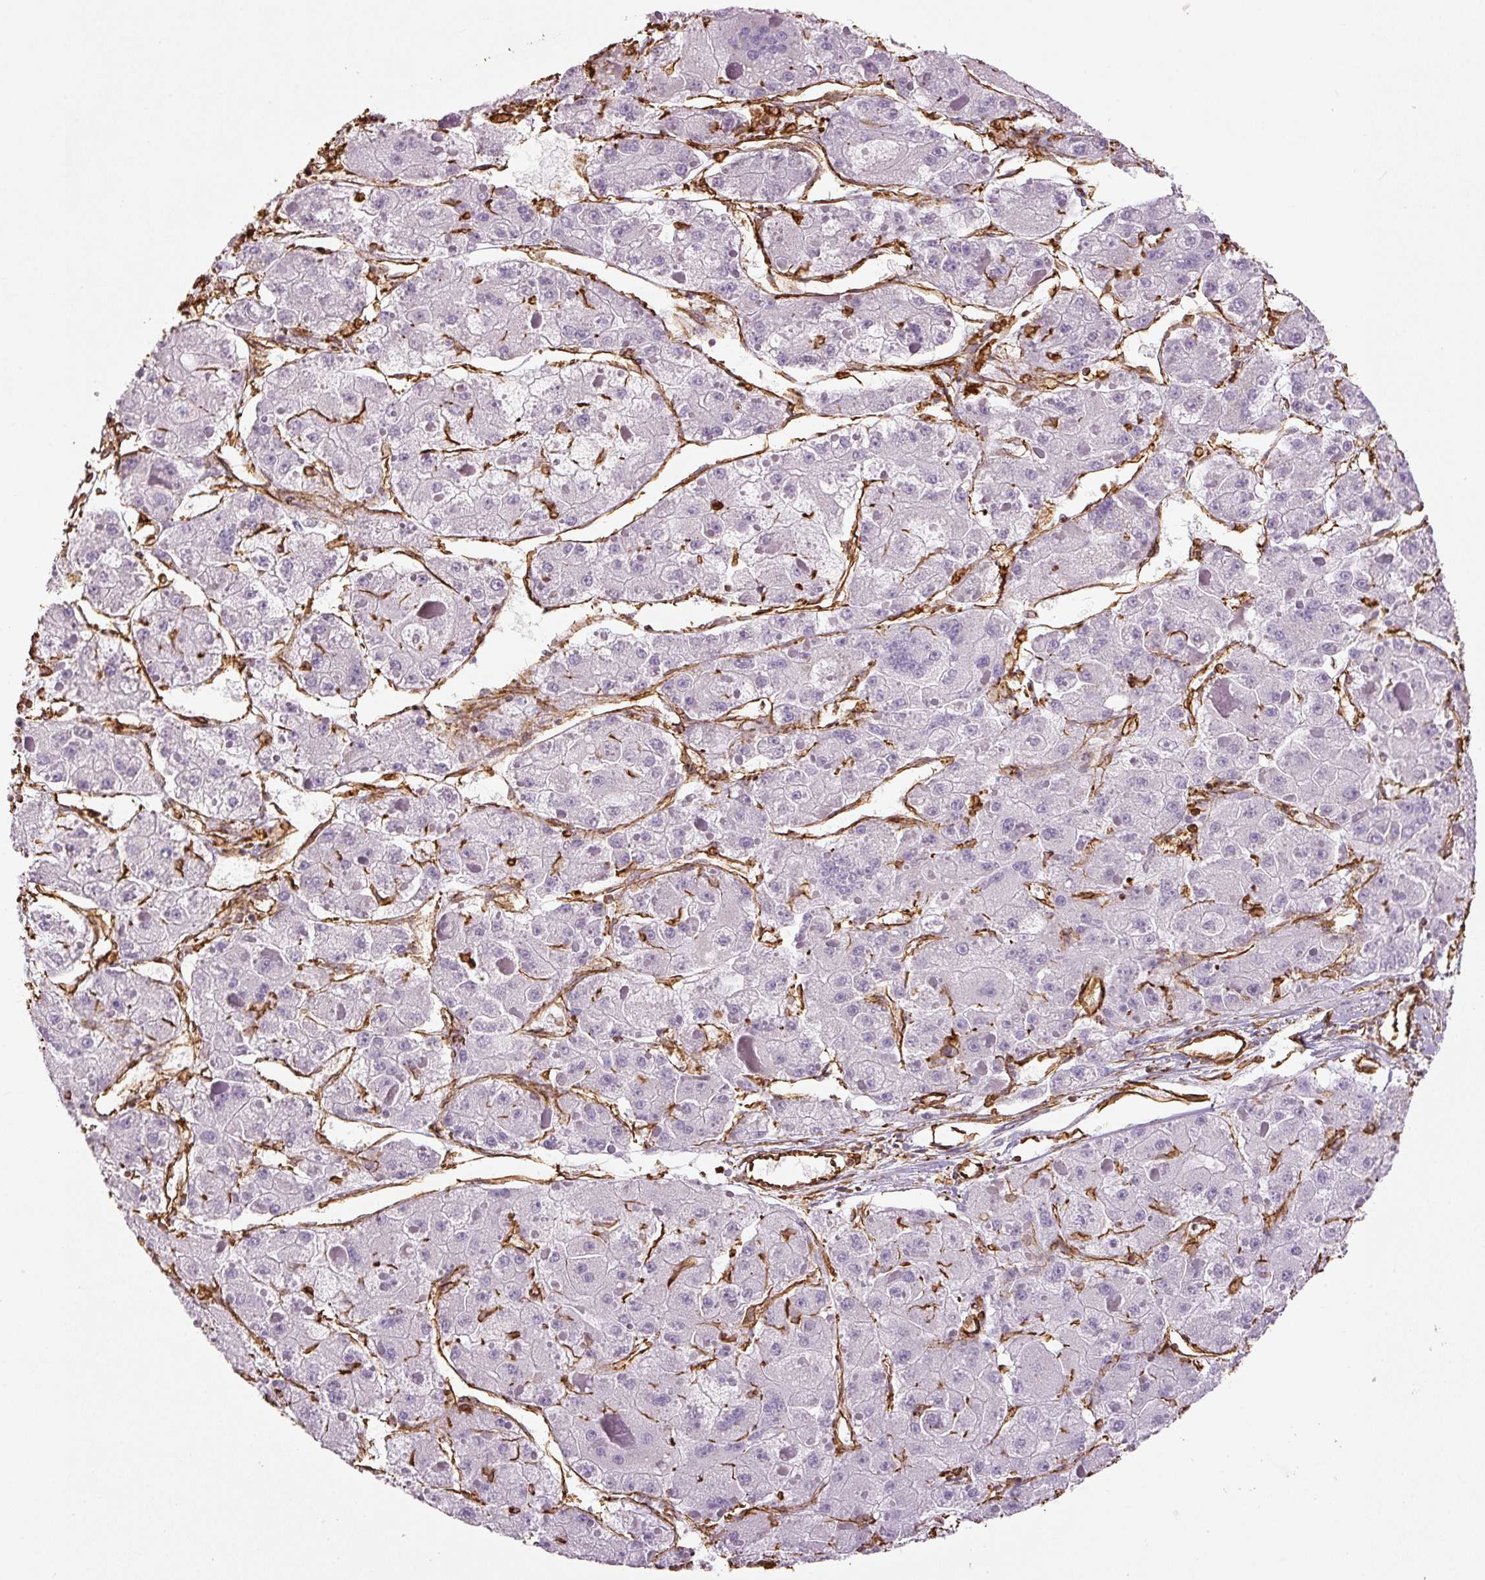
{"staining": {"intensity": "negative", "quantity": "none", "location": "none"}, "tissue": "liver cancer", "cell_type": "Tumor cells", "image_type": "cancer", "snomed": [{"axis": "morphology", "description": "Carcinoma, Hepatocellular, NOS"}, {"axis": "topography", "description": "Liver"}], "caption": "Immunohistochemistry of human liver cancer (hepatocellular carcinoma) exhibits no positivity in tumor cells.", "gene": "VIM", "patient": {"sex": "female", "age": 73}}